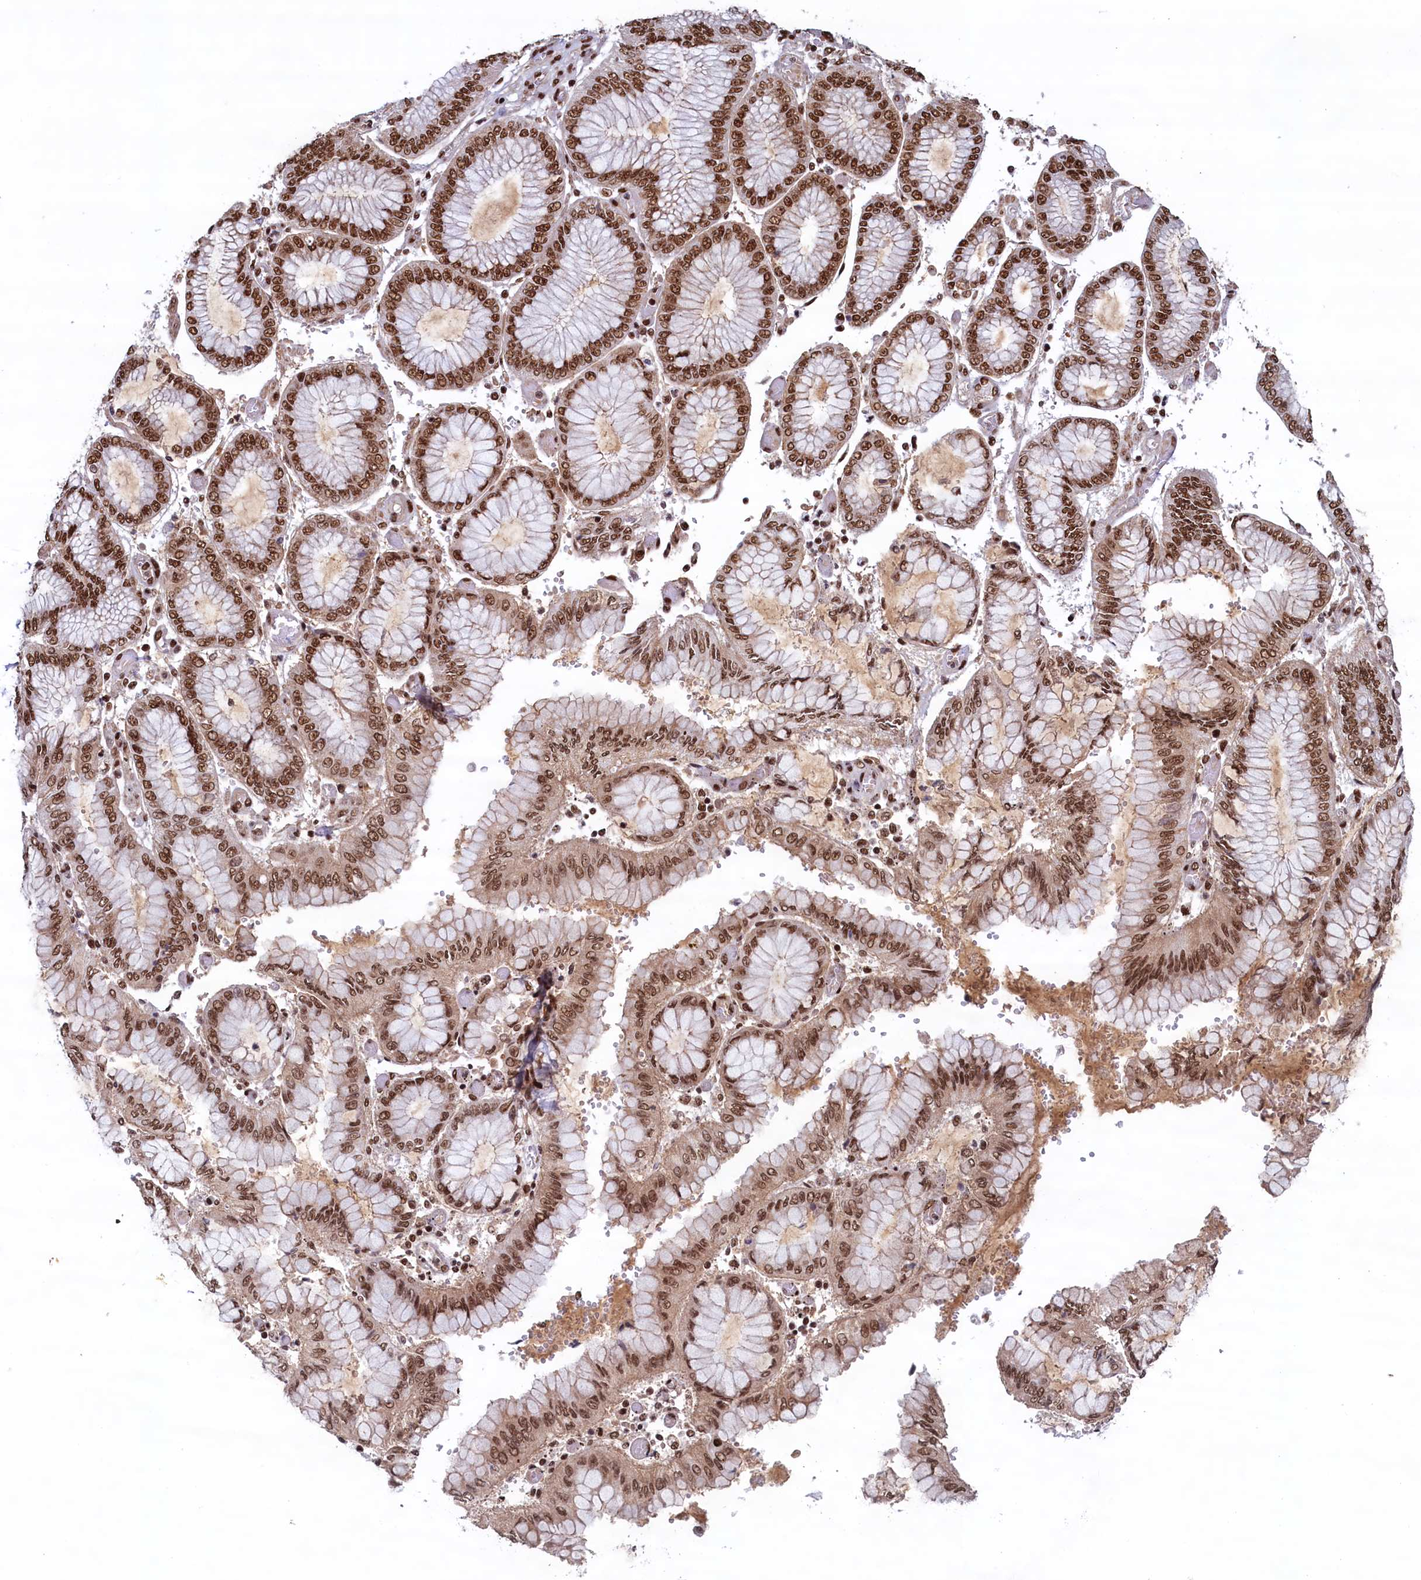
{"staining": {"intensity": "strong", "quantity": ">75%", "location": "nuclear"}, "tissue": "stomach cancer", "cell_type": "Tumor cells", "image_type": "cancer", "snomed": [{"axis": "morphology", "description": "Adenocarcinoma, NOS"}, {"axis": "topography", "description": "Stomach"}], "caption": "Brown immunohistochemical staining in human stomach adenocarcinoma shows strong nuclear positivity in approximately >75% of tumor cells.", "gene": "ZC3H18", "patient": {"sex": "male", "age": 76}}